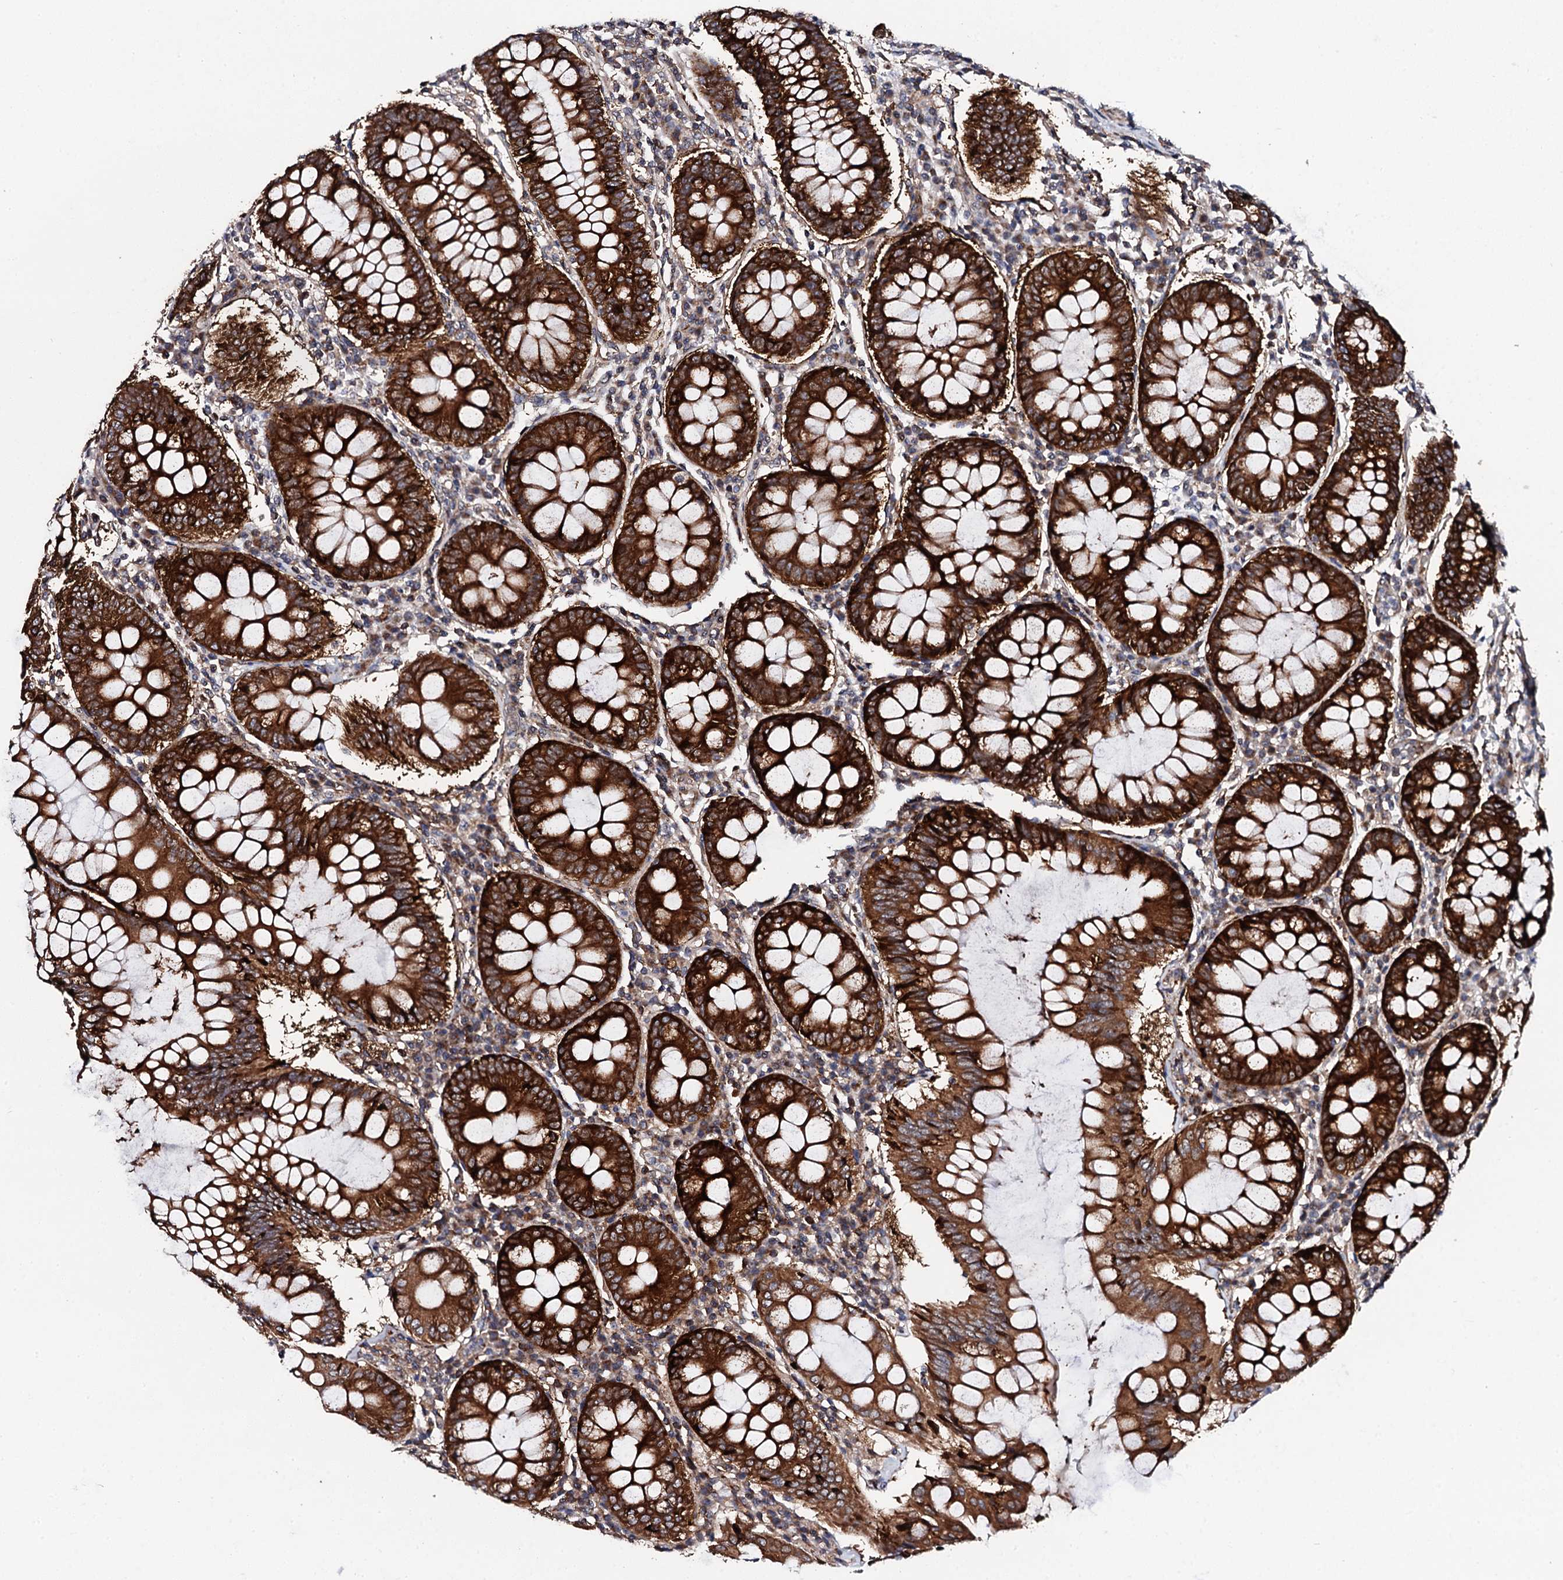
{"staining": {"intensity": "strong", "quantity": ">75%", "location": "cytoplasmic/membranous,nuclear"}, "tissue": "colorectal cancer", "cell_type": "Tumor cells", "image_type": "cancer", "snomed": [{"axis": "morphology", "description": "Normal tissue, NOS"}, {"axis": "morphology", "description": "Adenocarcinoma, NOS"}, {"axis": "topography", "description": "Colon"}], "caption": "Immunohistochemical staining of human colorectal cancer demonstrates strong cytoplasmic/membranous and nuclear protein expression in approximately >75% of tumor cells.", "gene": "GTPBP4", "patient": {"sex": "female", "age": 75}}